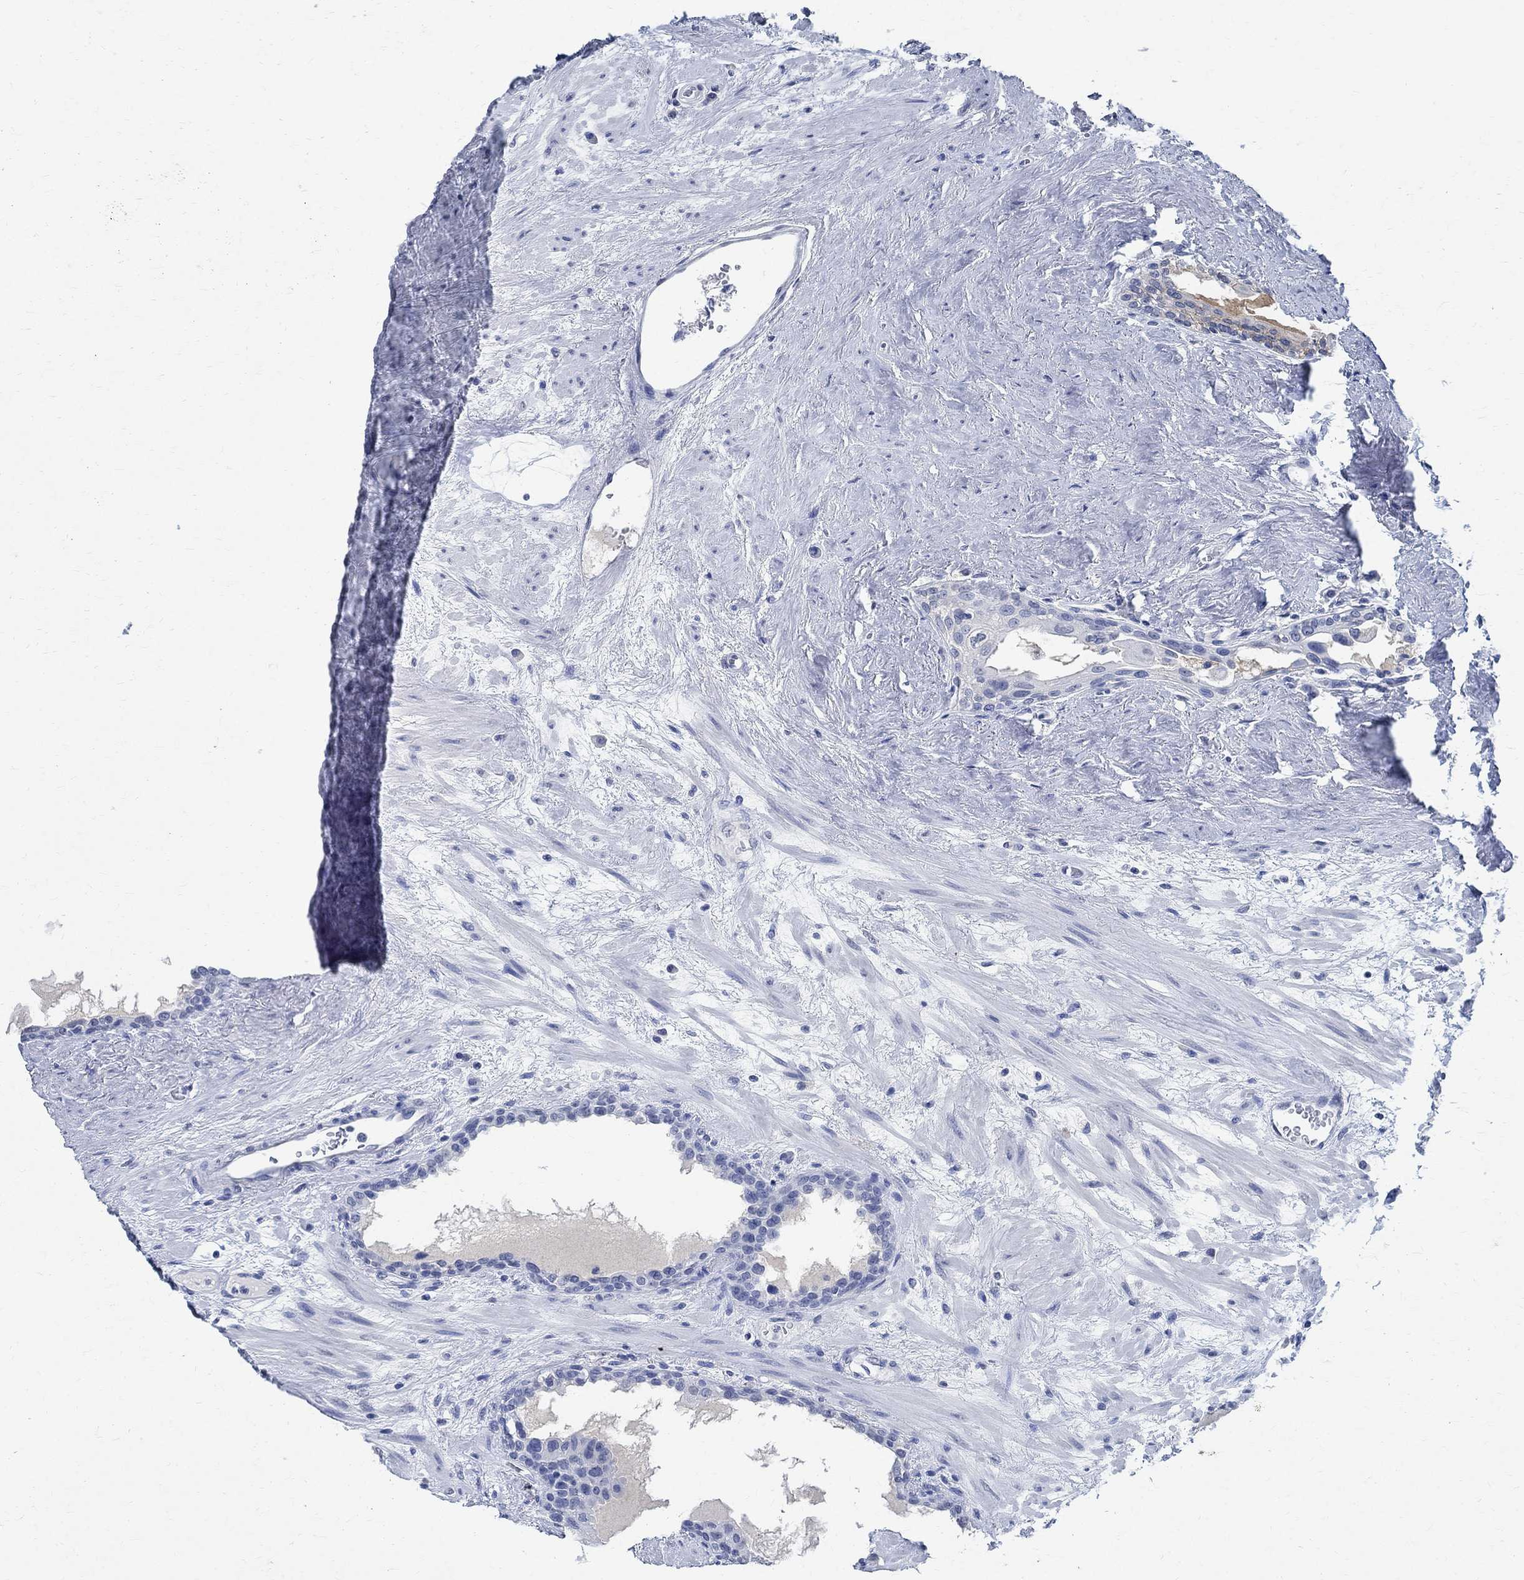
{"staining": {"intensity": "negative", "quantity": "none", "location": "none"}, "tissue": "prostate", "cell_type": "Glandular cells", "image_type": "normal", "snomed": [{"axis": "morphology", "description": "Normal tissue, NOS"}, {"axis": "topography", "description": "Prostate"}], "caption": "The image exhibits no significant expression in glandular cells of prostate. (IHC, brightfield microscopy, high magnification).", "gene": "TMEM221", "patient": {"sex": "male", "age": 63}}